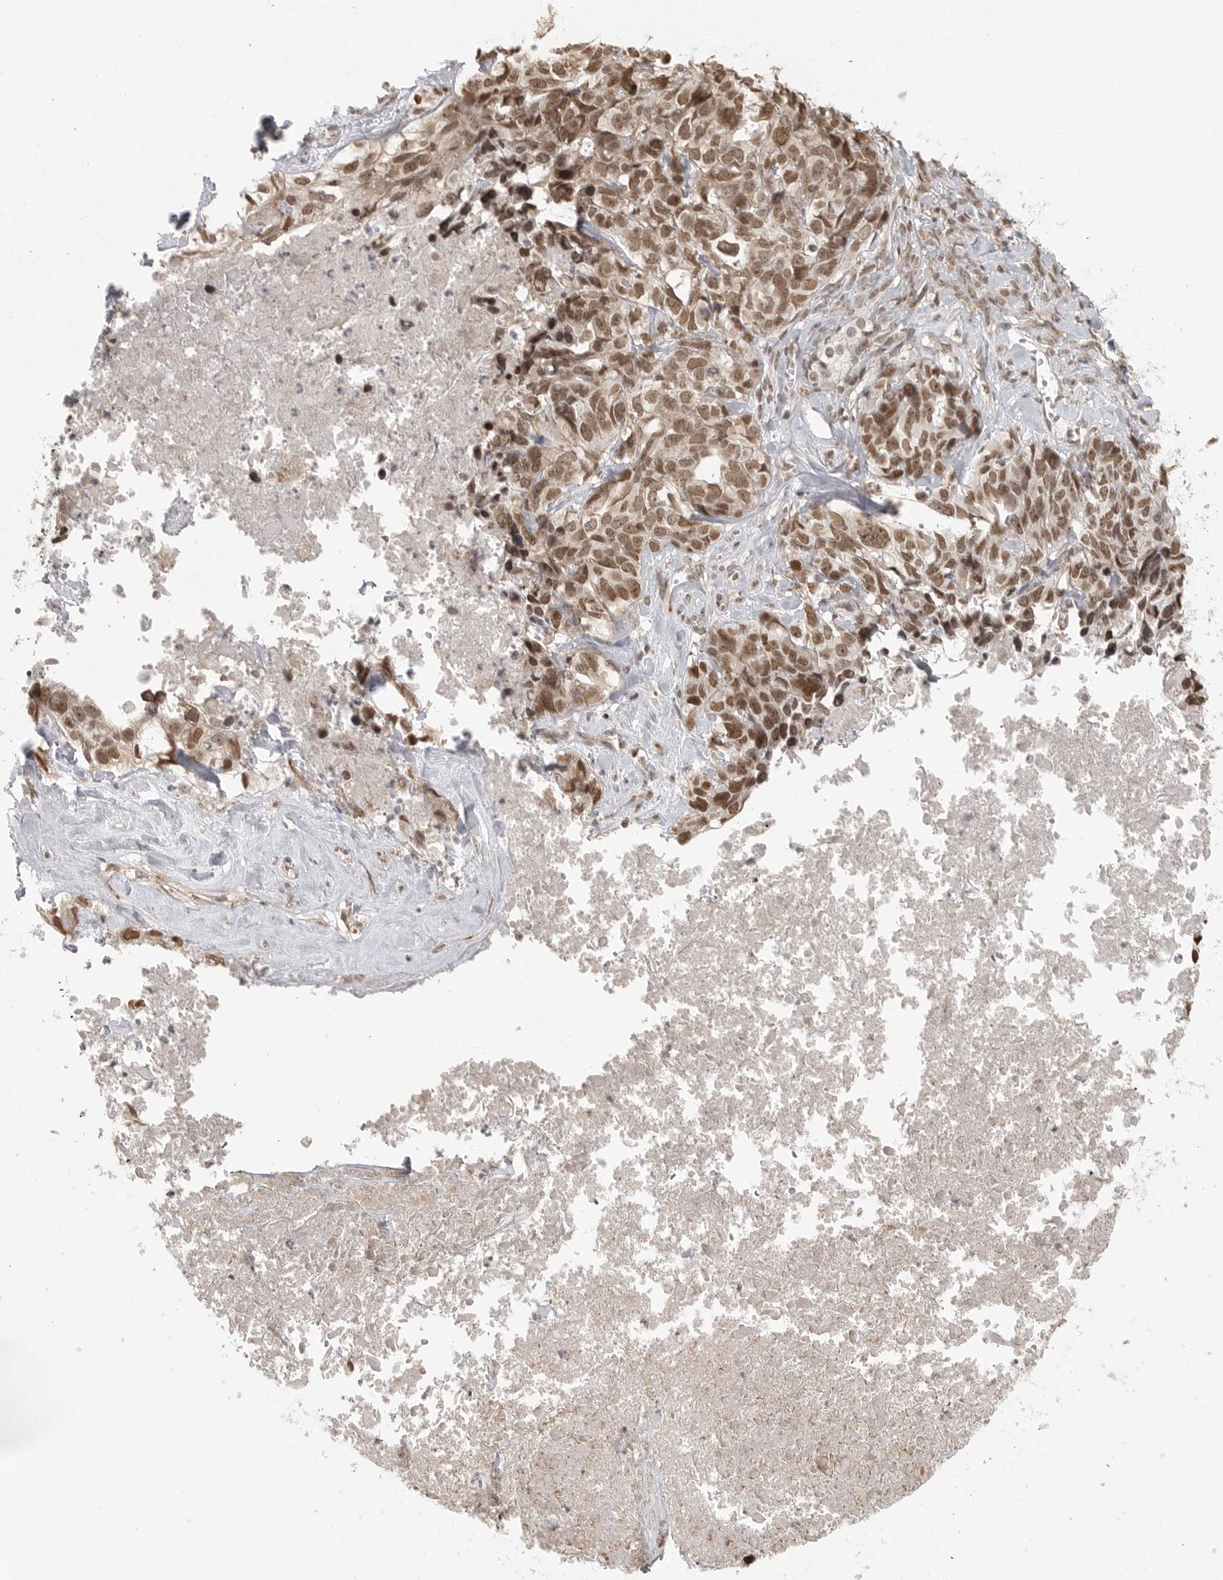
{"staining": {"intensity": "moderate", "quantity": ">75%", "location": "nuclear"}, "tissue": "ovarian cancer", "cell_type": "Tumor cells", "image_type": "cancer", "snomed": [{"axis": "morphology", "description": "Cystadenocarcinoma, serous, NOS"}, {"axis": "topography", "description": "Ovary"}], "caption": "A brown stain highlights moderate nuclear positivity of a protein in ovarian serous cystadenocarcinoma tumor cells. (brown staining indicates protein expression, while blue staining denotes nuclei).", "gene": "ISG20L2", "patient": {"sex": "female", "age": 79}}